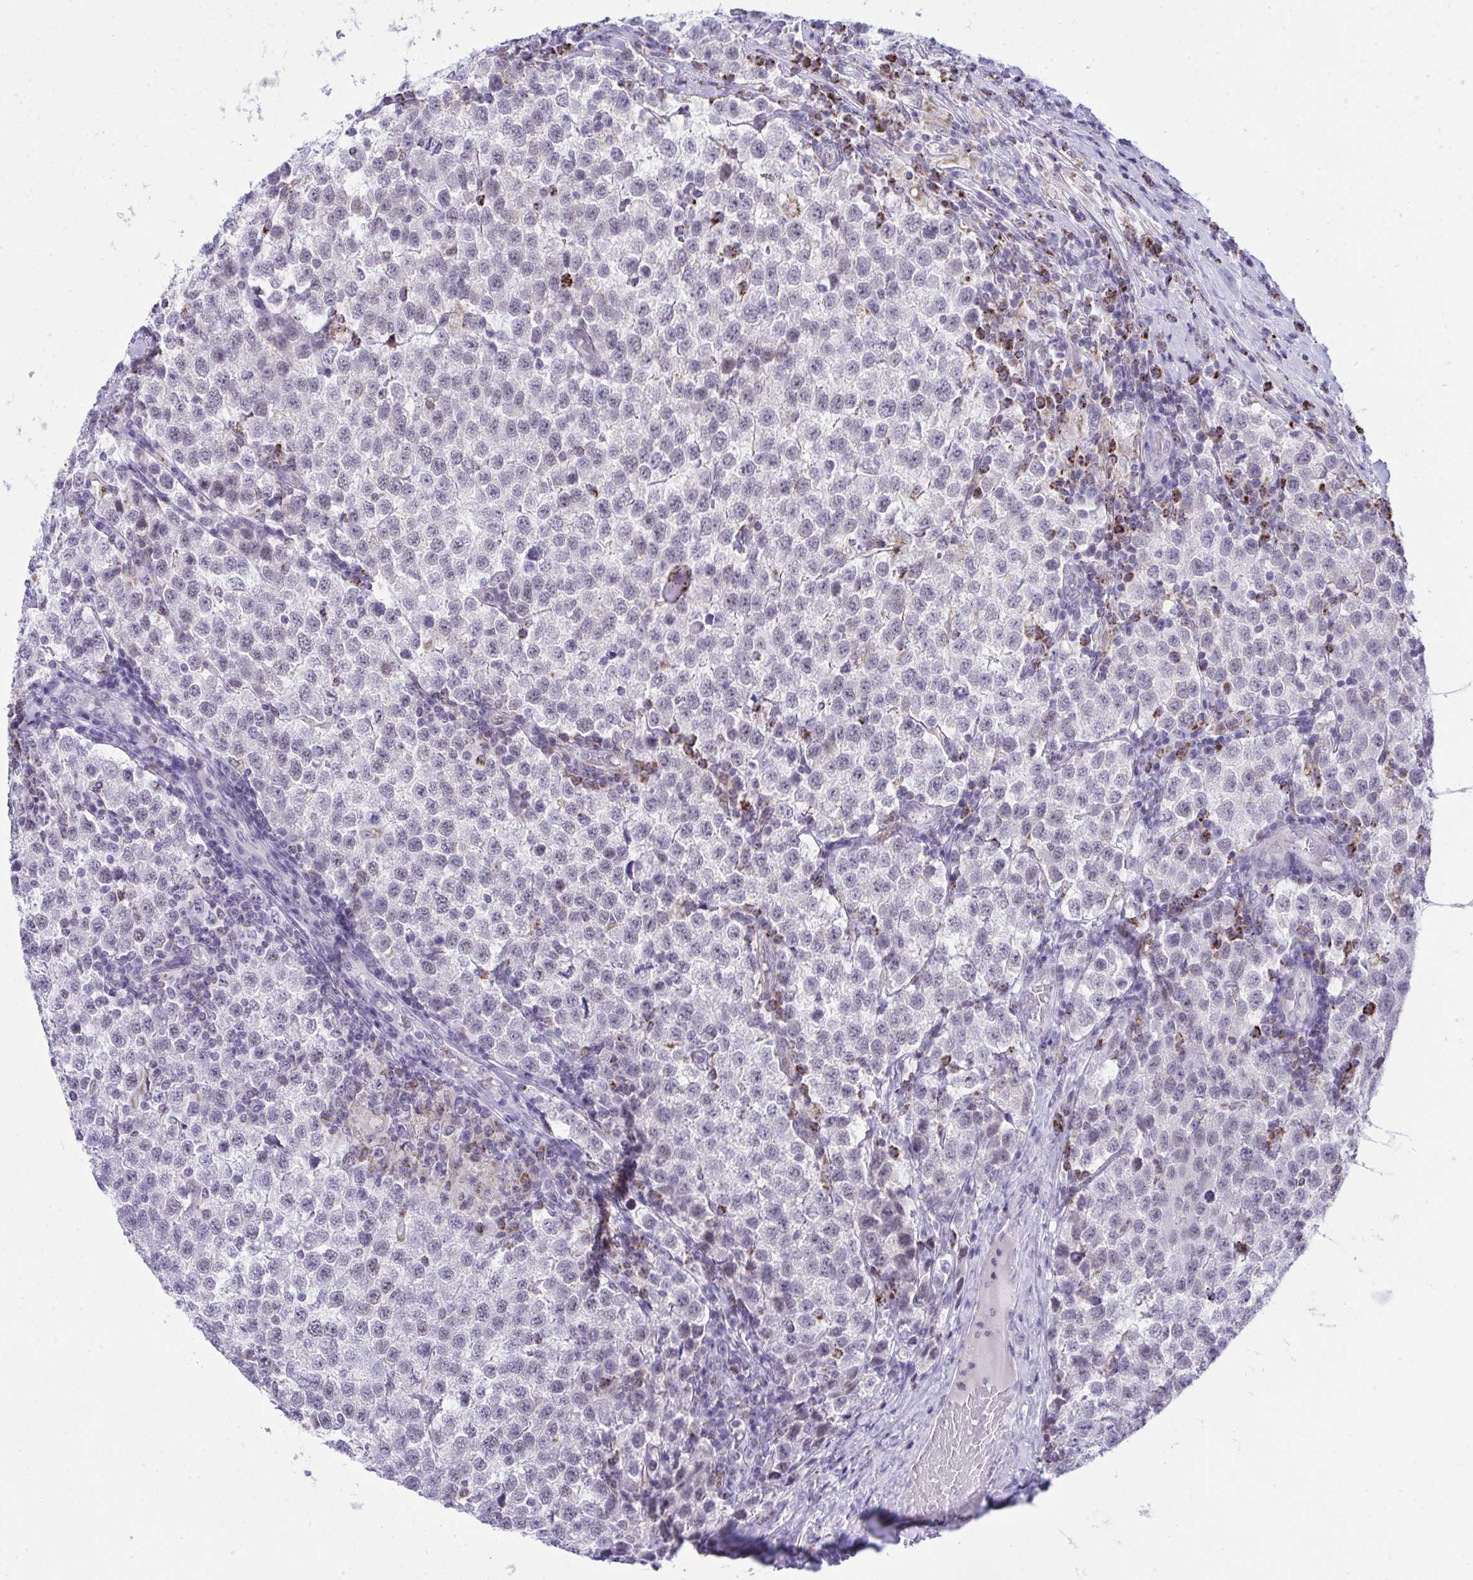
{"staining": {"intensity": "negative", "quantity": "none", "location": "none"}, "tissue": "testis cancer", "cell_type": "Tumor cells", "image_type": "cancer", "snomed": [{"axis": "morphology", "description": "Seminoma, NOS"}, {"axis": "topography", "description": "Testis"}], "caption": "Immunohistochemistry (IHC) histopathology image of testis cancer (seminoma) stained for a protein (brown), which displays no staining in tumor cells.", "gene": "PLA2G12B", "patient": {"sex": "male", "age": 34}}